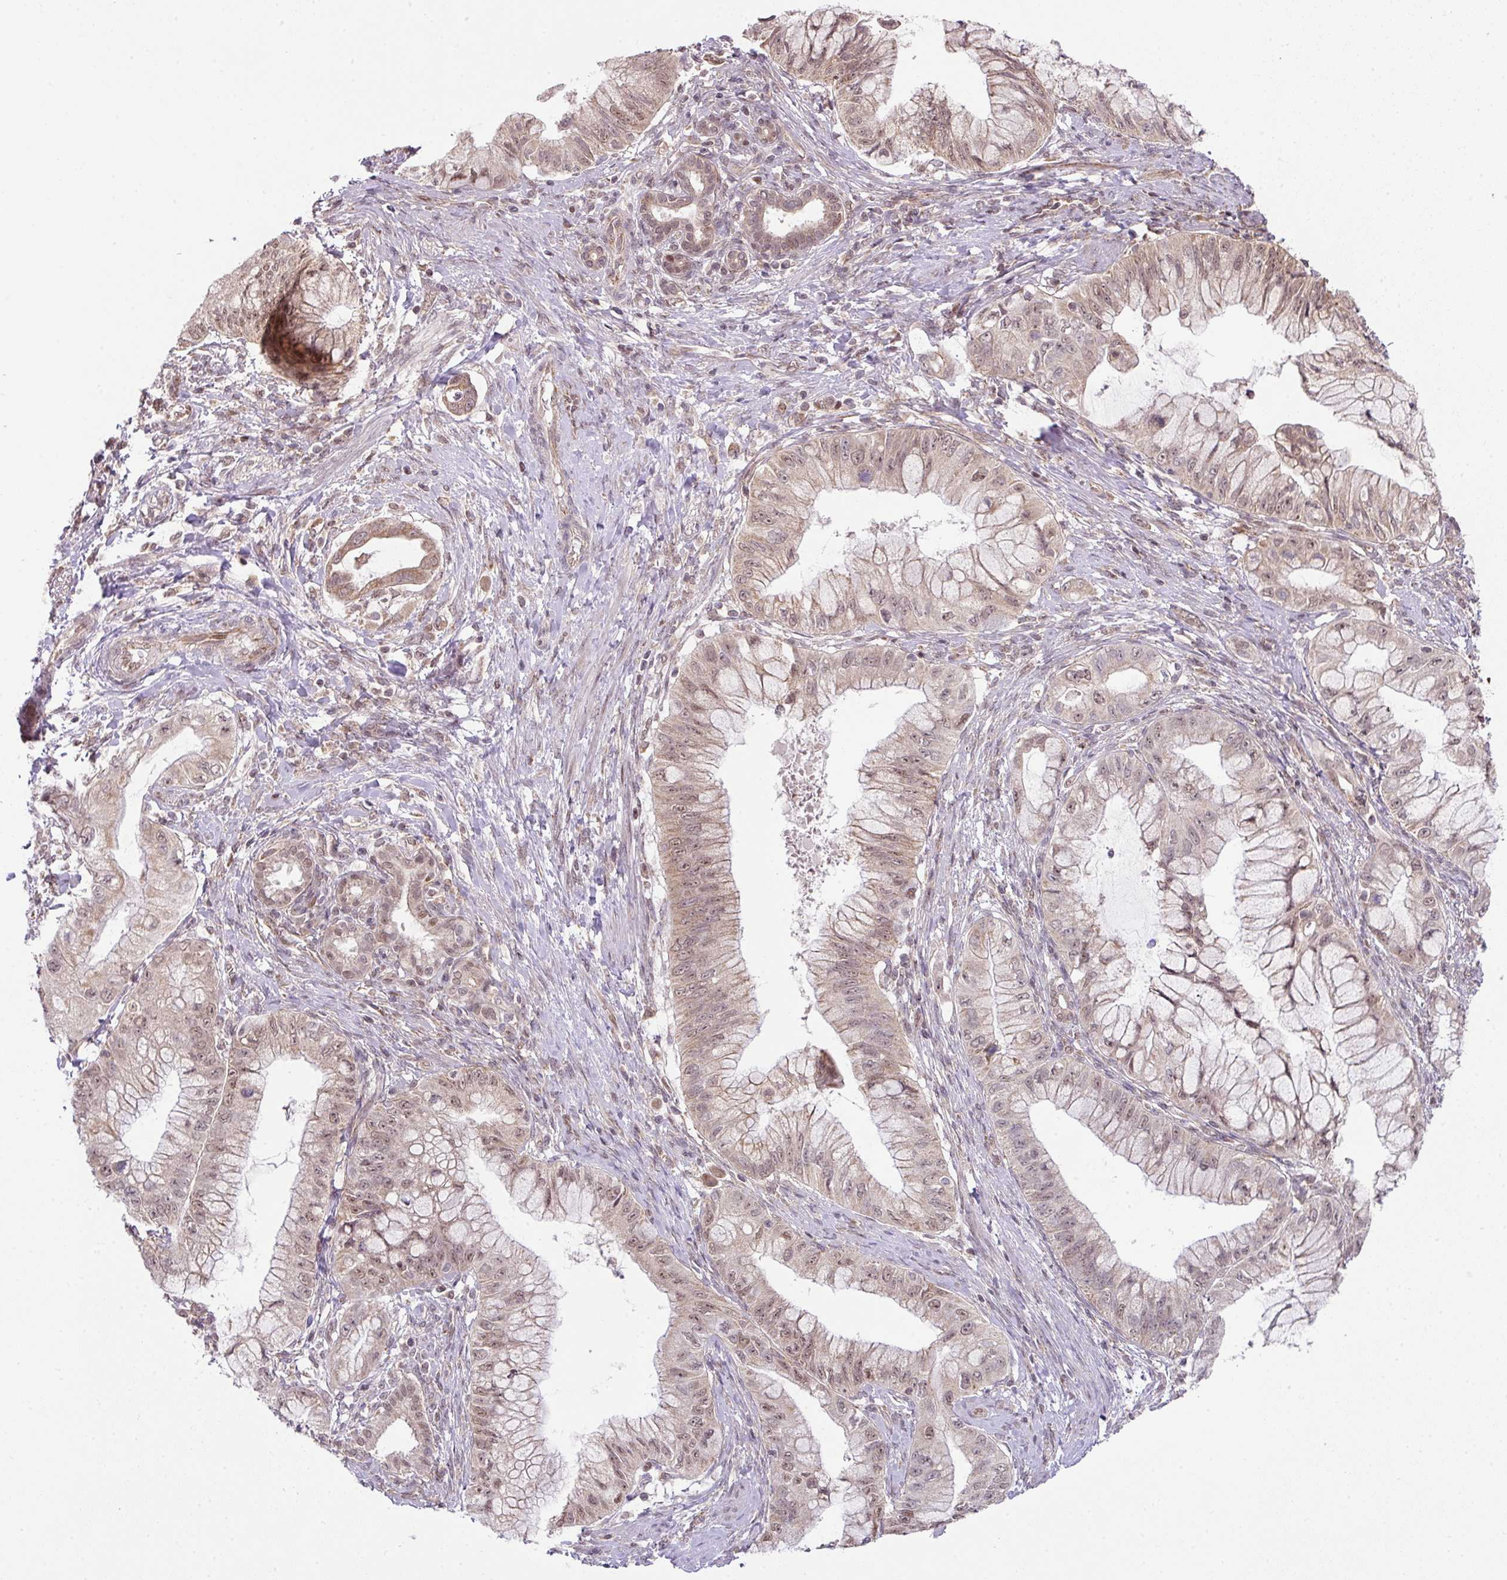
{"staining": {"intensity": "moderate", "quantity": "25%-75%", "location": "nuclear"}, "tissue": "pancreatic cancer", "cell_type": "Tumor cells", "image_type": "cancer", "snomed": [{"axis": "morphology", "description": "Adenocarcinoma, NOS"}, {"axis": "topography", "description": "Pancreas"}], "caption": "Immunohistochemistry of pancreatic adenocarcinoma exhibits medium levels of moderate nuclear expression in approximately 25%-75% of tumor cells.", "gene": "PLK1", "patient": {"sex": "male", "age": 48}}